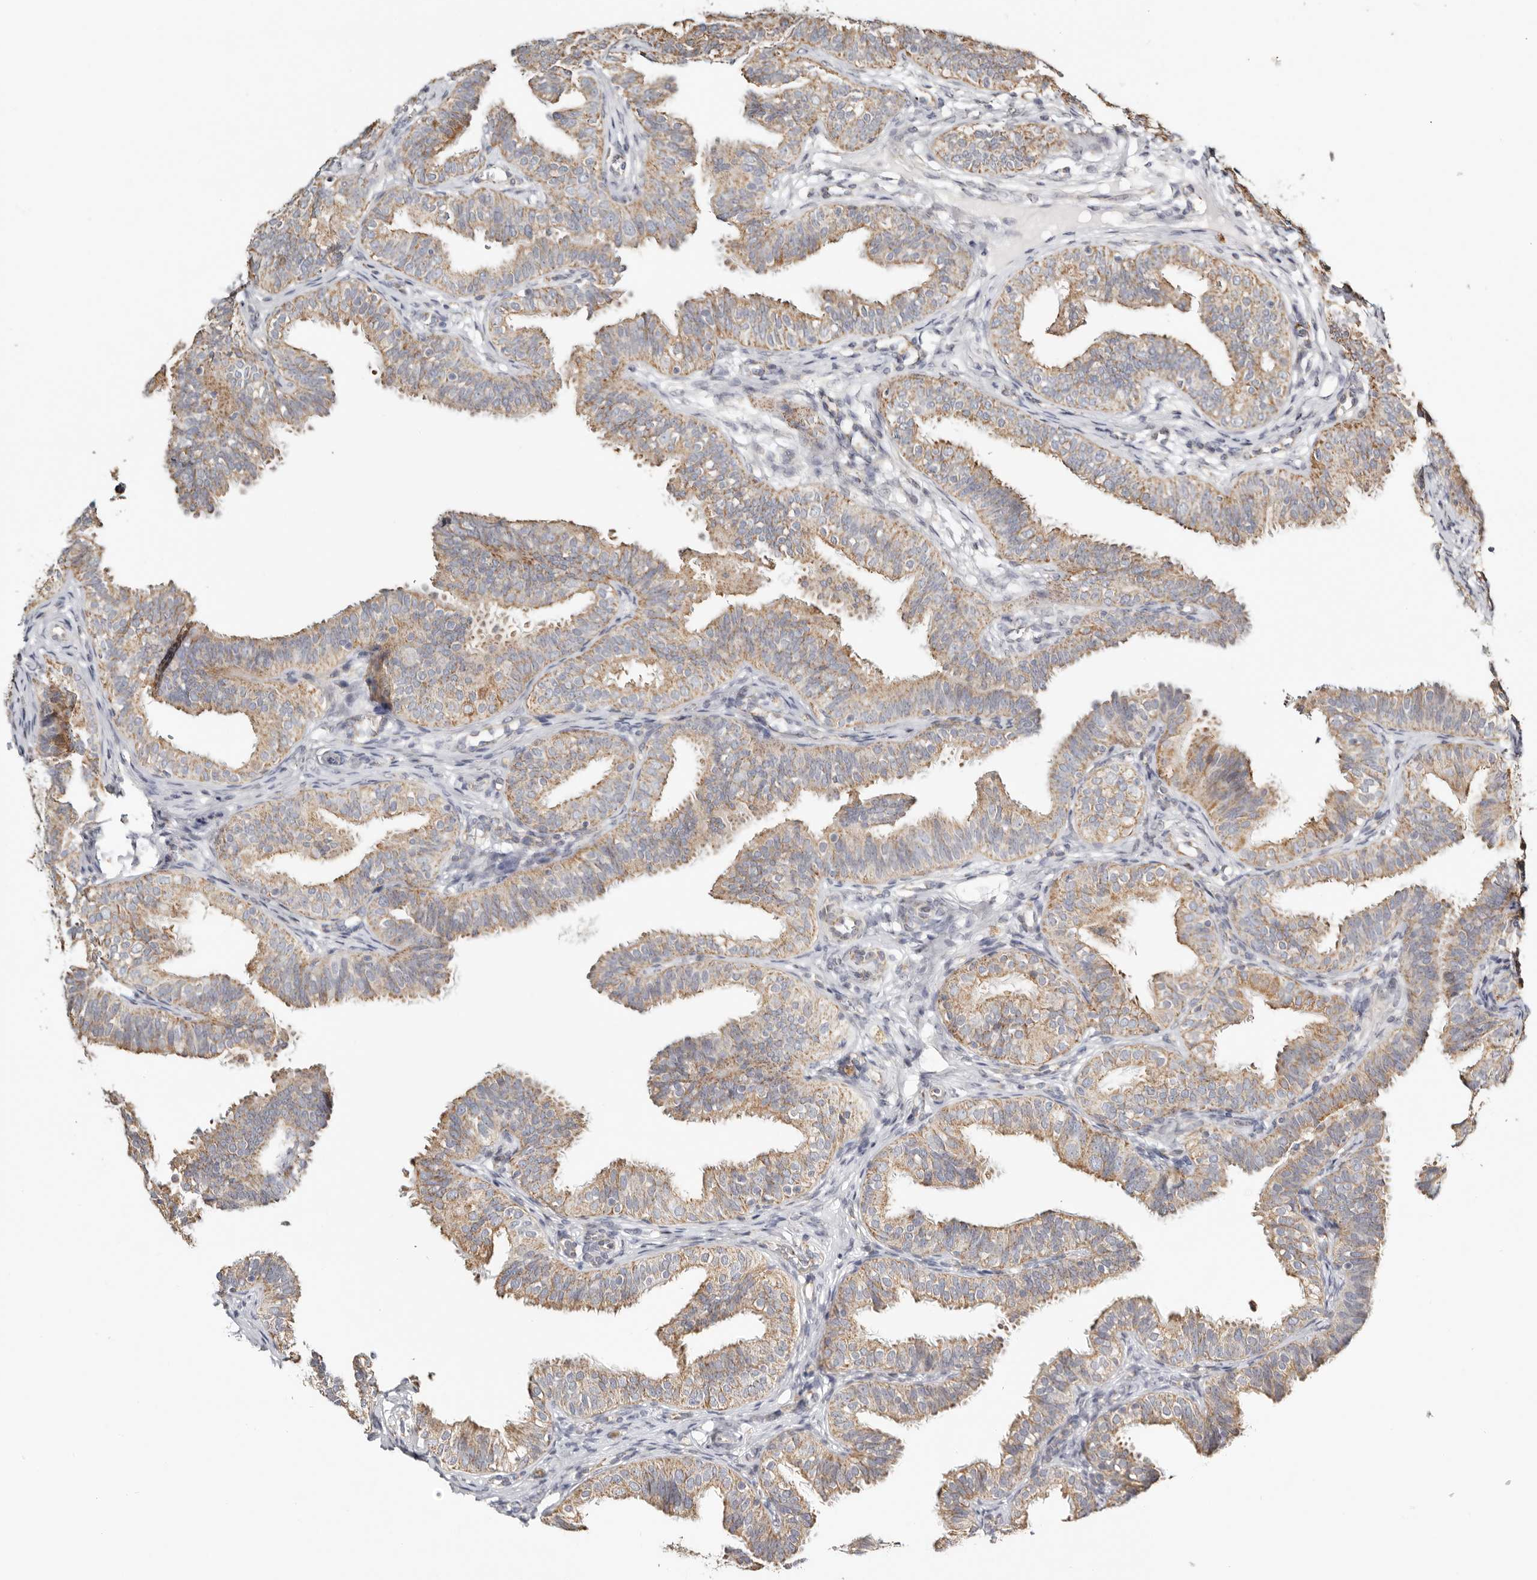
{"staining": {"intensity": "moderate", "quantity": ">75%", "location": "cytoplasmic/membranous"}, "tissue": "fallopian tube", "cell_type": "Glandular cells", "image_type": "normal", "snomed": [{"axis": "morphology", "description": "Normal tissue, NOS"}, {"axis": "topography", "description": "Fallopian tube"}], "caption": "Protein analysis of unremarkable fallopian tube shows moderate cytoplasmic/membranous staining in about >75% of glandular cells.", "gene": "KDF1", "patient": {"sex": "female", "age": 35}}